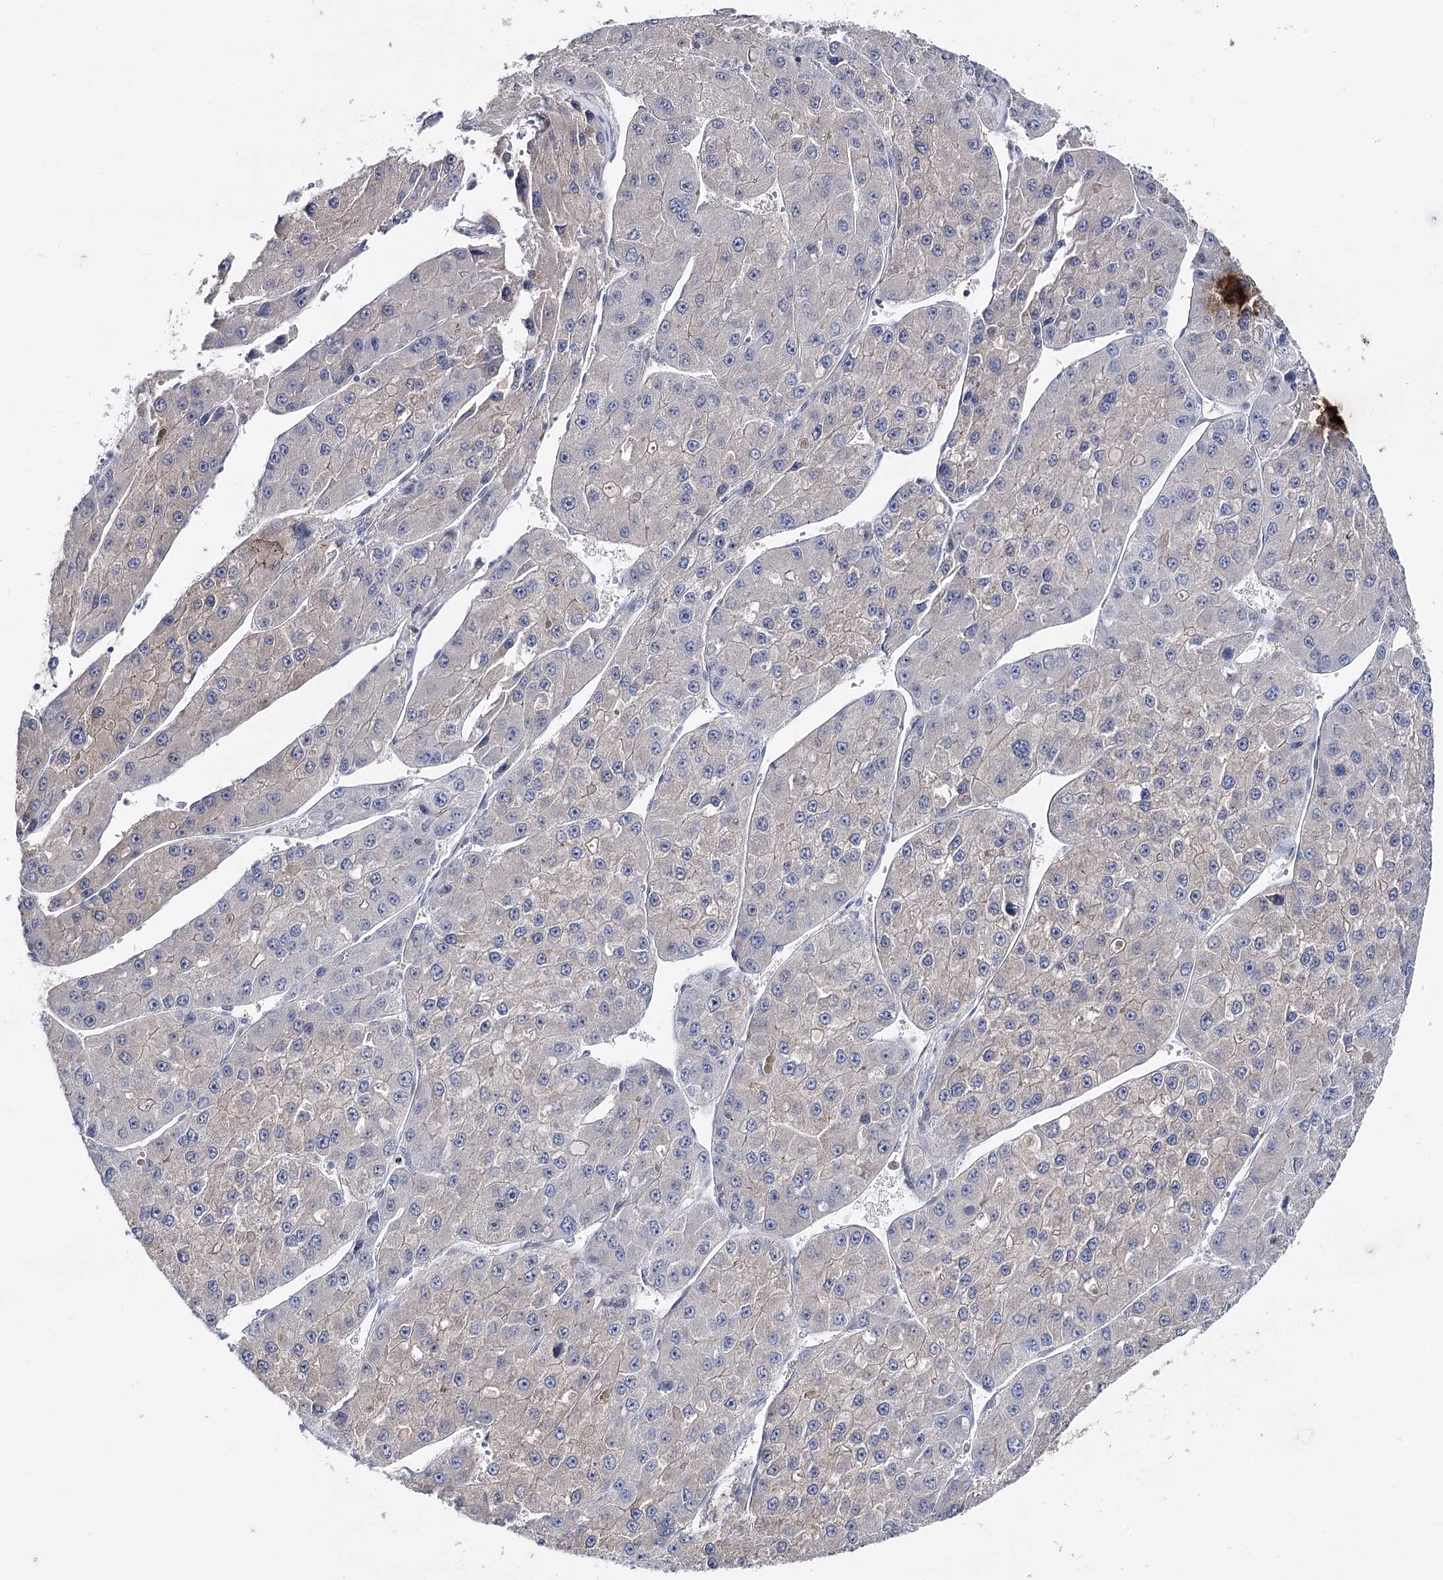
{"staining": {"intensity": "negative", "quantity": "none", "location": "none"}, "tissue": "liver cancer", "cell_type": "Tumor cells", "image_type": "cancer", "snomed": [{"axis": "morphology", "description": "Carcinoma, Hepatocellular, NOS"}, {"axis": "topography", "description": "Liver"}], "caption": "IHC of human liver cancer exhibits no expression in tumor cells.", "gene": "AGXT2", "patient": {"sex": "female", "age": 73}}